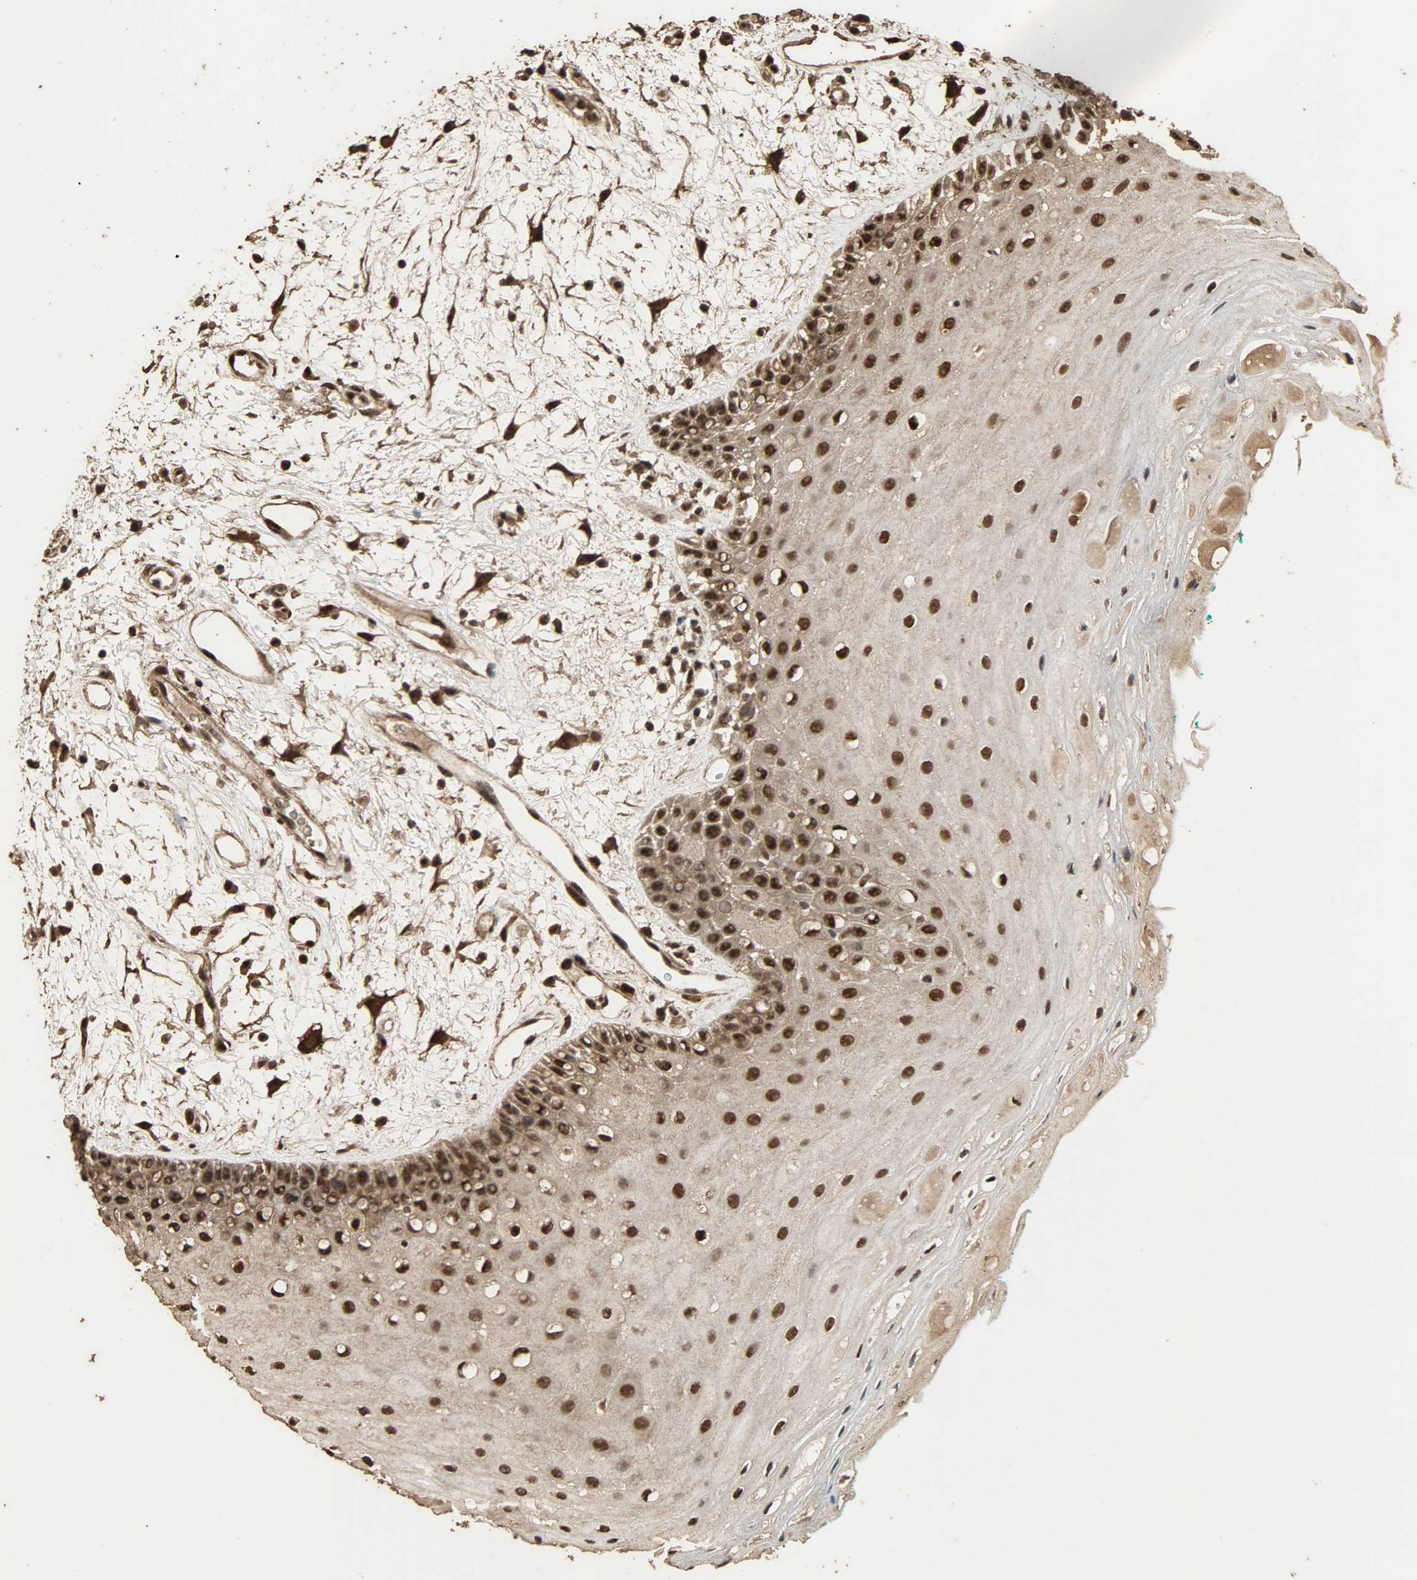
{"staining": {"intensity": "strong", "quantity": ">75%", "location": "nuclear"}, "tissue": "oral mucosa", "cell_type": "Squamous epithelial cells", "image_type": "normal", "snomed": [{"axis": "morphology", "description": "Normal tissue, NOS"}, {"axis": "morphology", "description": "Squamous cell carcinoma, NOS"}, {"axis": "topography", "description": "Skeletal muscle"}, {"axis": "topography", "description": "Oral tissue"}, {"axis": "topography", "description": "Head-Neck"}], "caption": "Squamous epithelial cells exhibit high levels of strong nuclear staining in about >75% of cells in benign oral mucosa.", "gene": "CCNT2", "patient": {"sex": "female", "age": 84}}